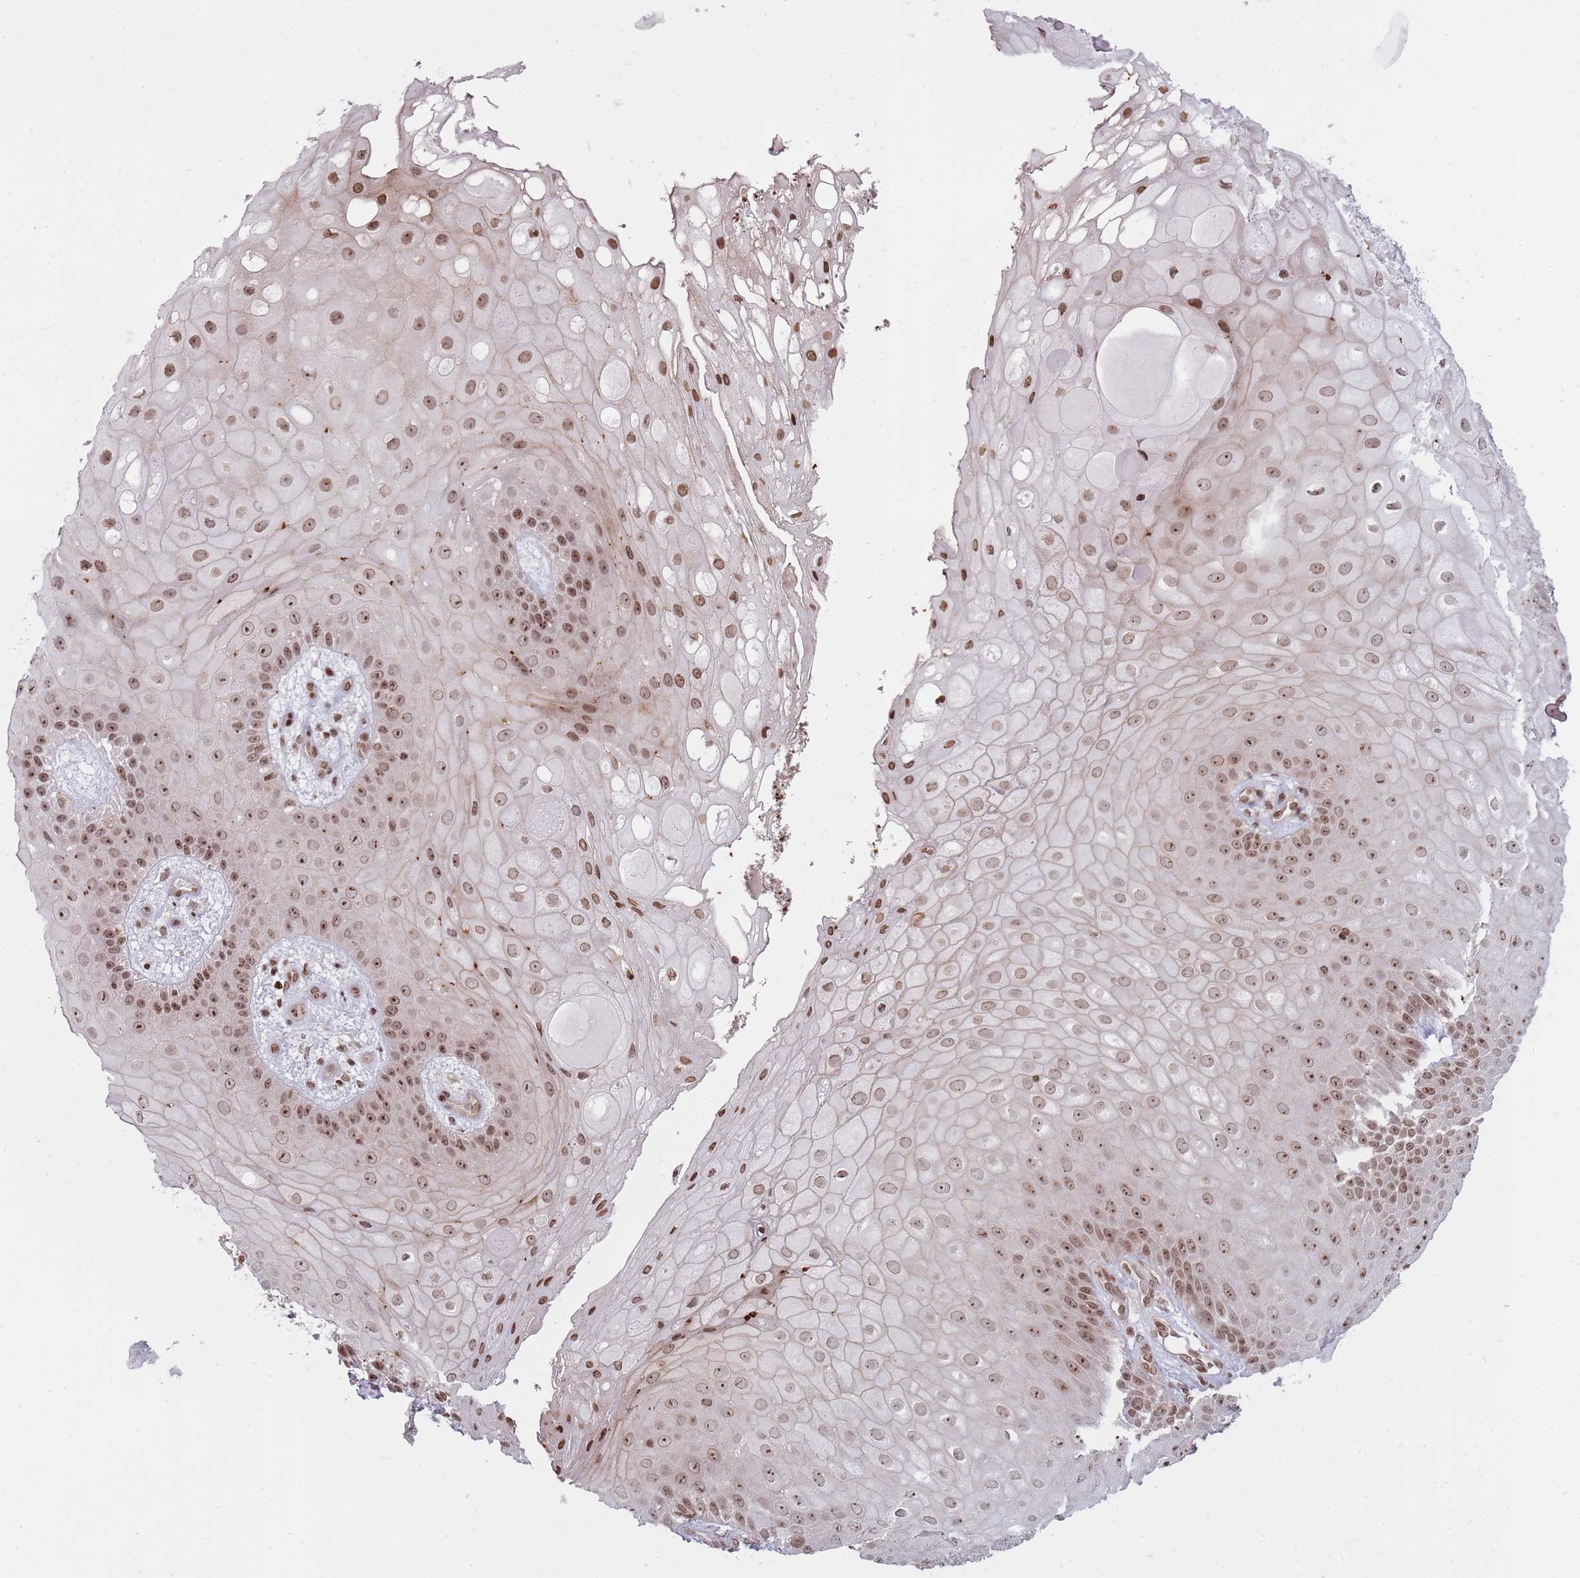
{"staining": {"intensity": "moderate", "quantity": ">75%", "location": "nuclear"}, "tissue": "skin", "cell_type": "Epidermal cells", "image_type": "normal", "snomed": [{"axis": "morphology", "description": "Normal tissue, NOS"}, {"axis": "topography", "description": "Anal"}], "caption": "This photomicrograph shows immunohistochemistry (IHC) staining of benign skin, with medium moderate nuclear staining in about >75% of epidermal cells.", "gene": "TMC6", "patient": {"sex": "male", "age": 80}}